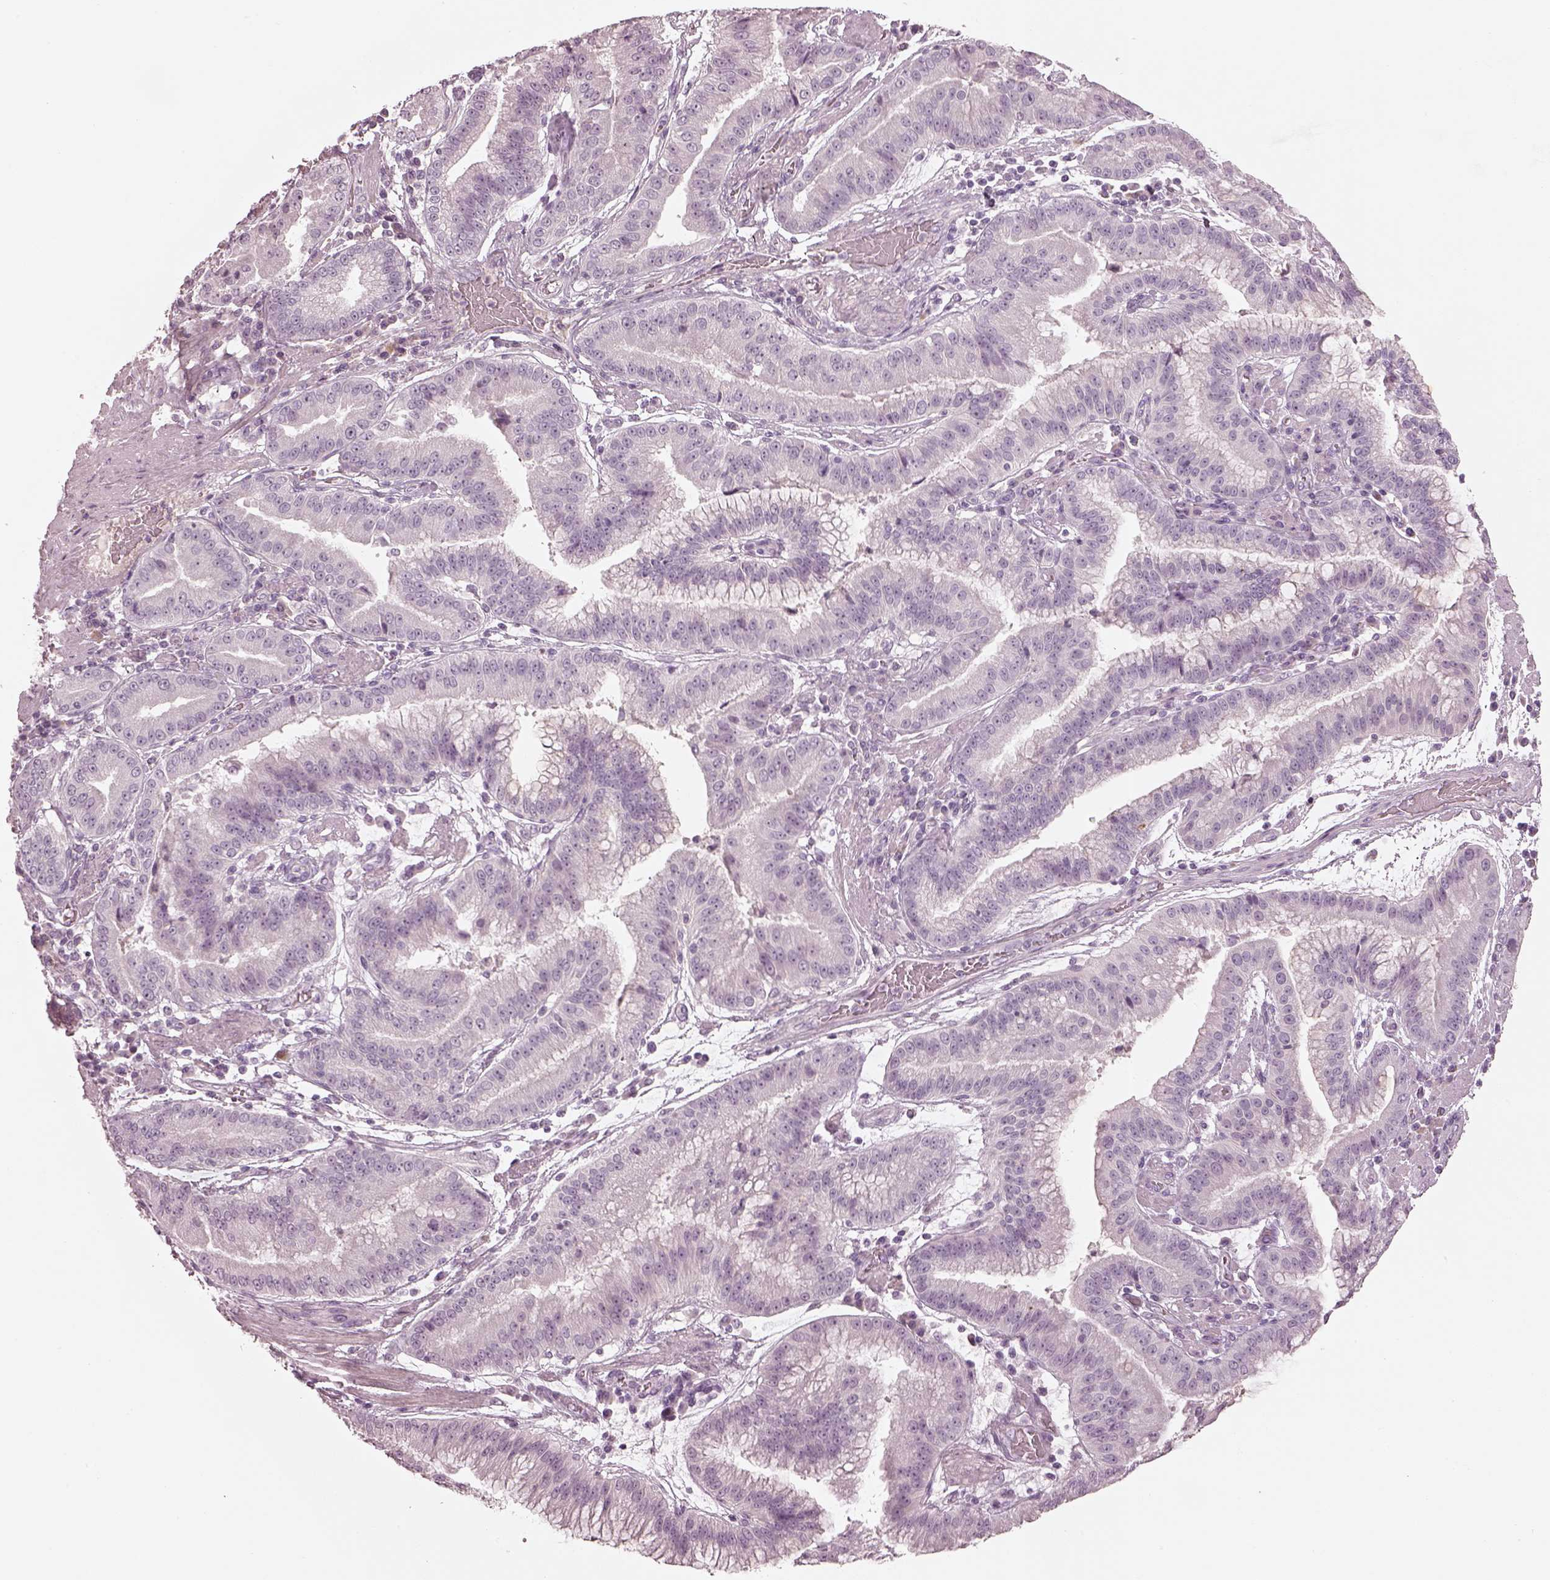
{"staining": {"intensity": "negative", "quantity": "none", "location": "none"}, "tissue": "stomach cancer", "cell_type": "Tumor cells", "image_type": "cancer", "snomed": [{"axis": "morphology", "description": "Adenocarcinoma, NOS"}, {"axis": "topography", "description": "Stomach"}], "caption": "The histopathology image exhibits no staining of tumor cells in stomach cancer (adenocarcinoma).", "gene": "SPATA6L", "patient": {"sex": "male", "age": 83}}